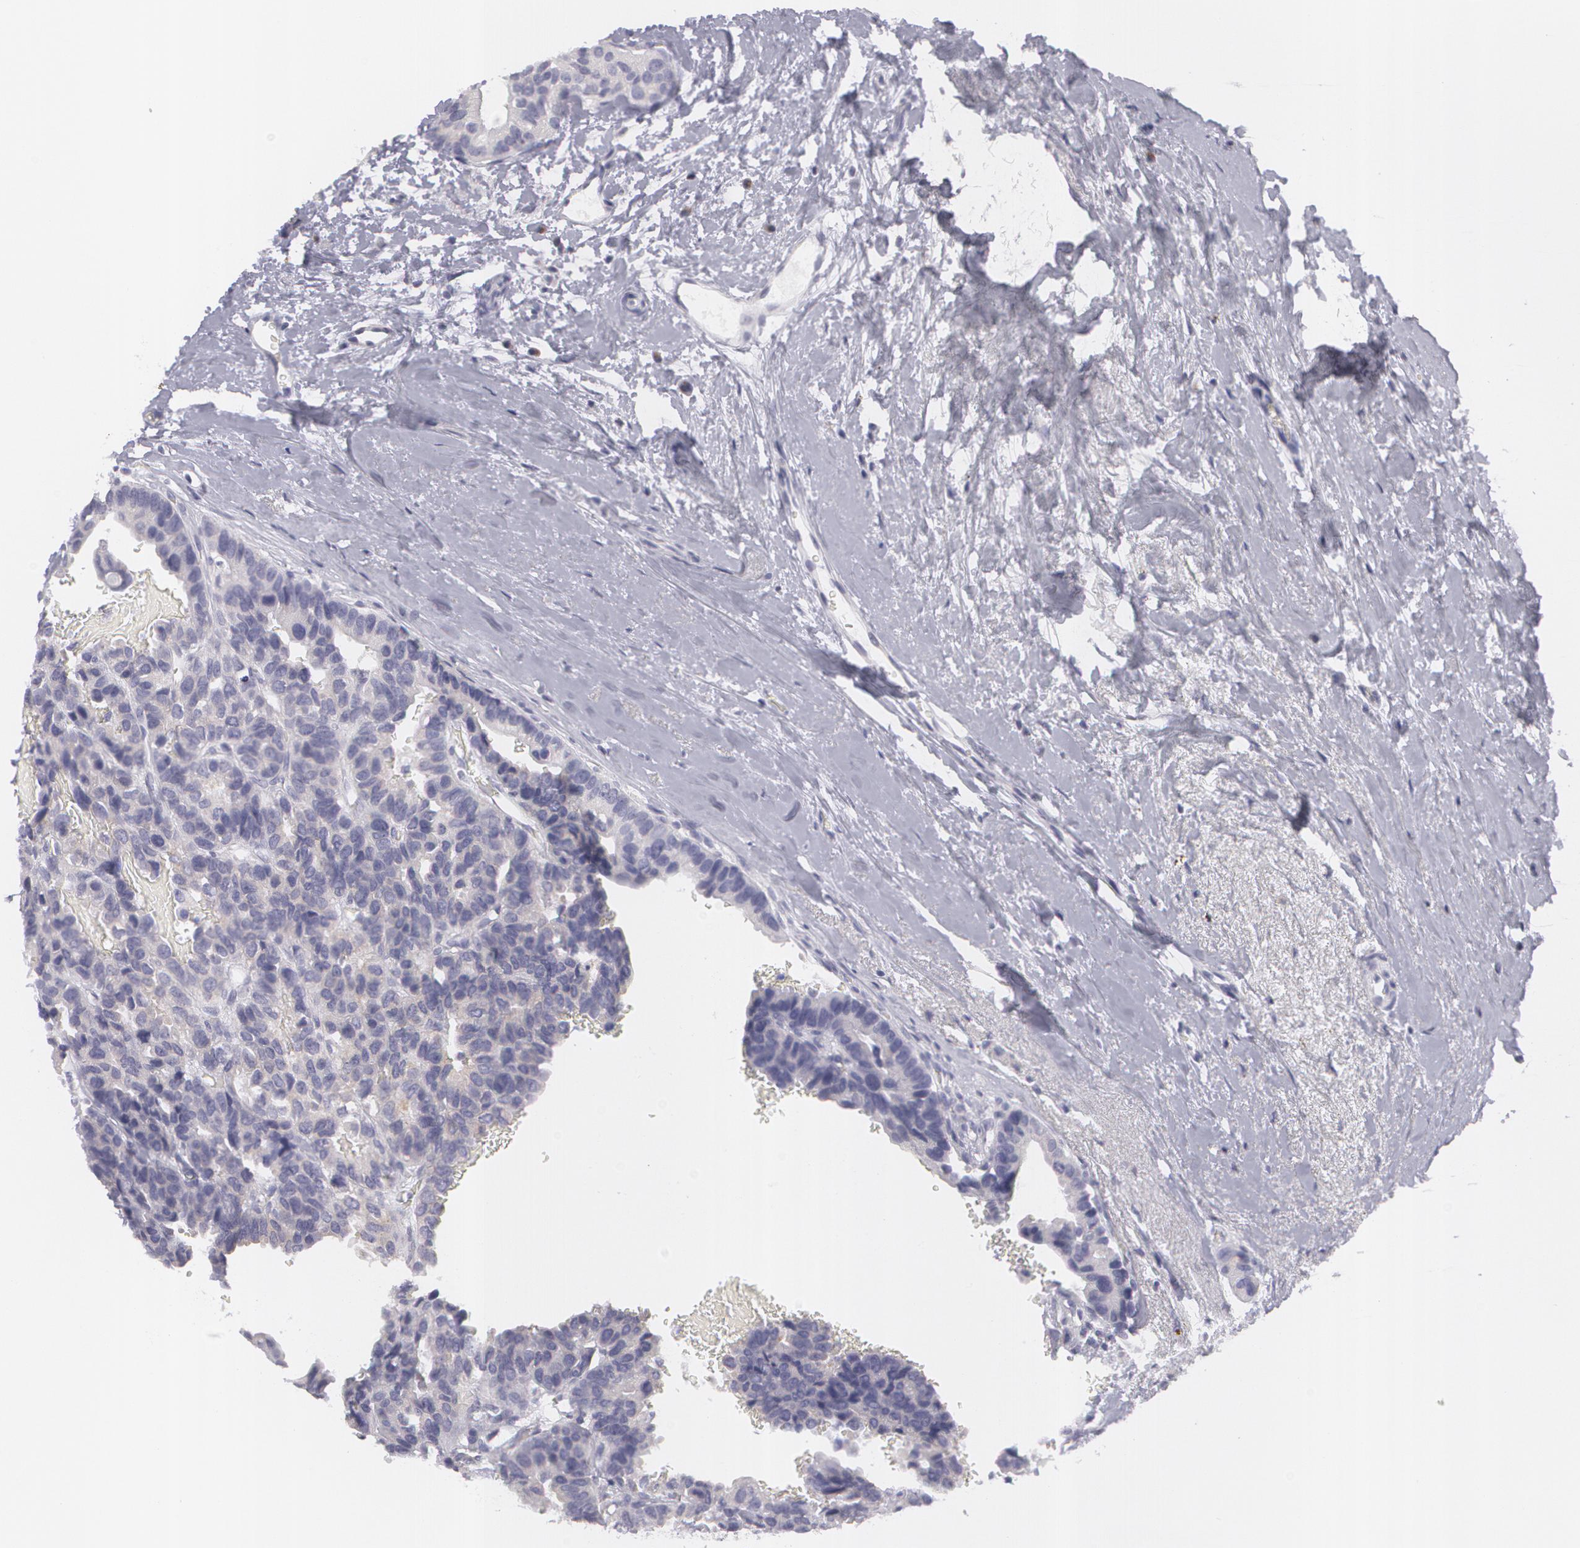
{"staining": {"intensity": "negative", "quantity": "none", "location": "none"}, "tissue": "breast cancer", "cell_type": "Tumor cells", "image_type": "cancer", "snomed": [{"axis": "morphology", "description": "Duct carcinoma"}, {"axis": "topography", "description": "Breast"}], "caption": "Human breast cancer (invasive ductal carcinoma) stained for a protein using immunohistochemistry exhibits no staining in tumor cells.", "gene": "MBNL3", "patient": {"sex": "female", "age": 69}}